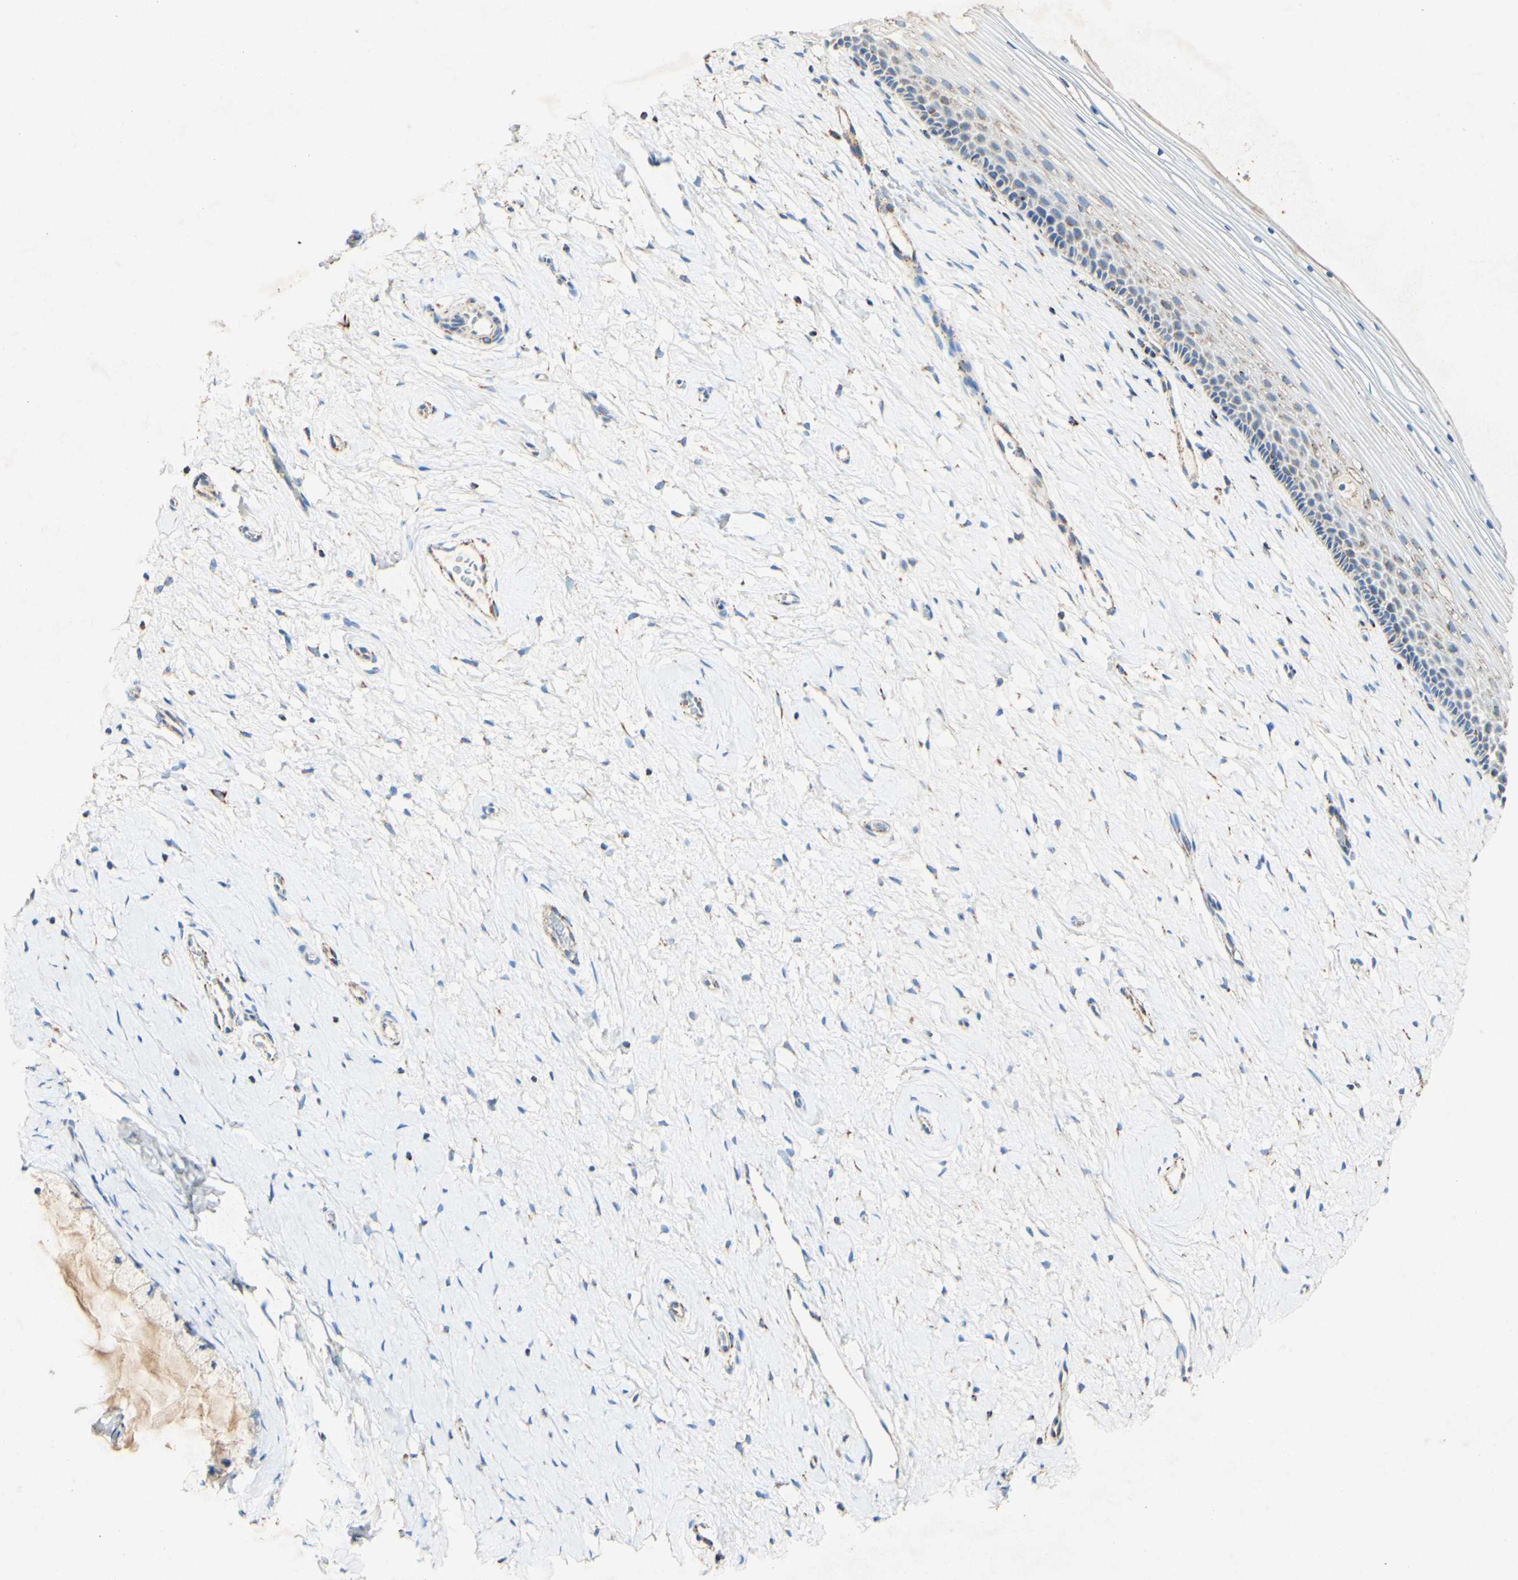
{"staining": {"intensity": "weak", "quantity": "25%-75%", "location": "cytoplasmic/membranous"}, "tissue": "cervix", "cell_type": "Glandular cells", "image_type": "normal", "snomed": [{"axis": "morphology", "description": "Normal tissue, NOS"}, {"axis": "topography", "description": "Cervix"}], "caption": "This photomicrograph displays IHC staining of benign human cervix, with low weak cytoplasmic/membranous positivity in about 25%-75% of glandular cells.", "gene": "OXCT1", "patient": {"sex": "female", "age": 39}}